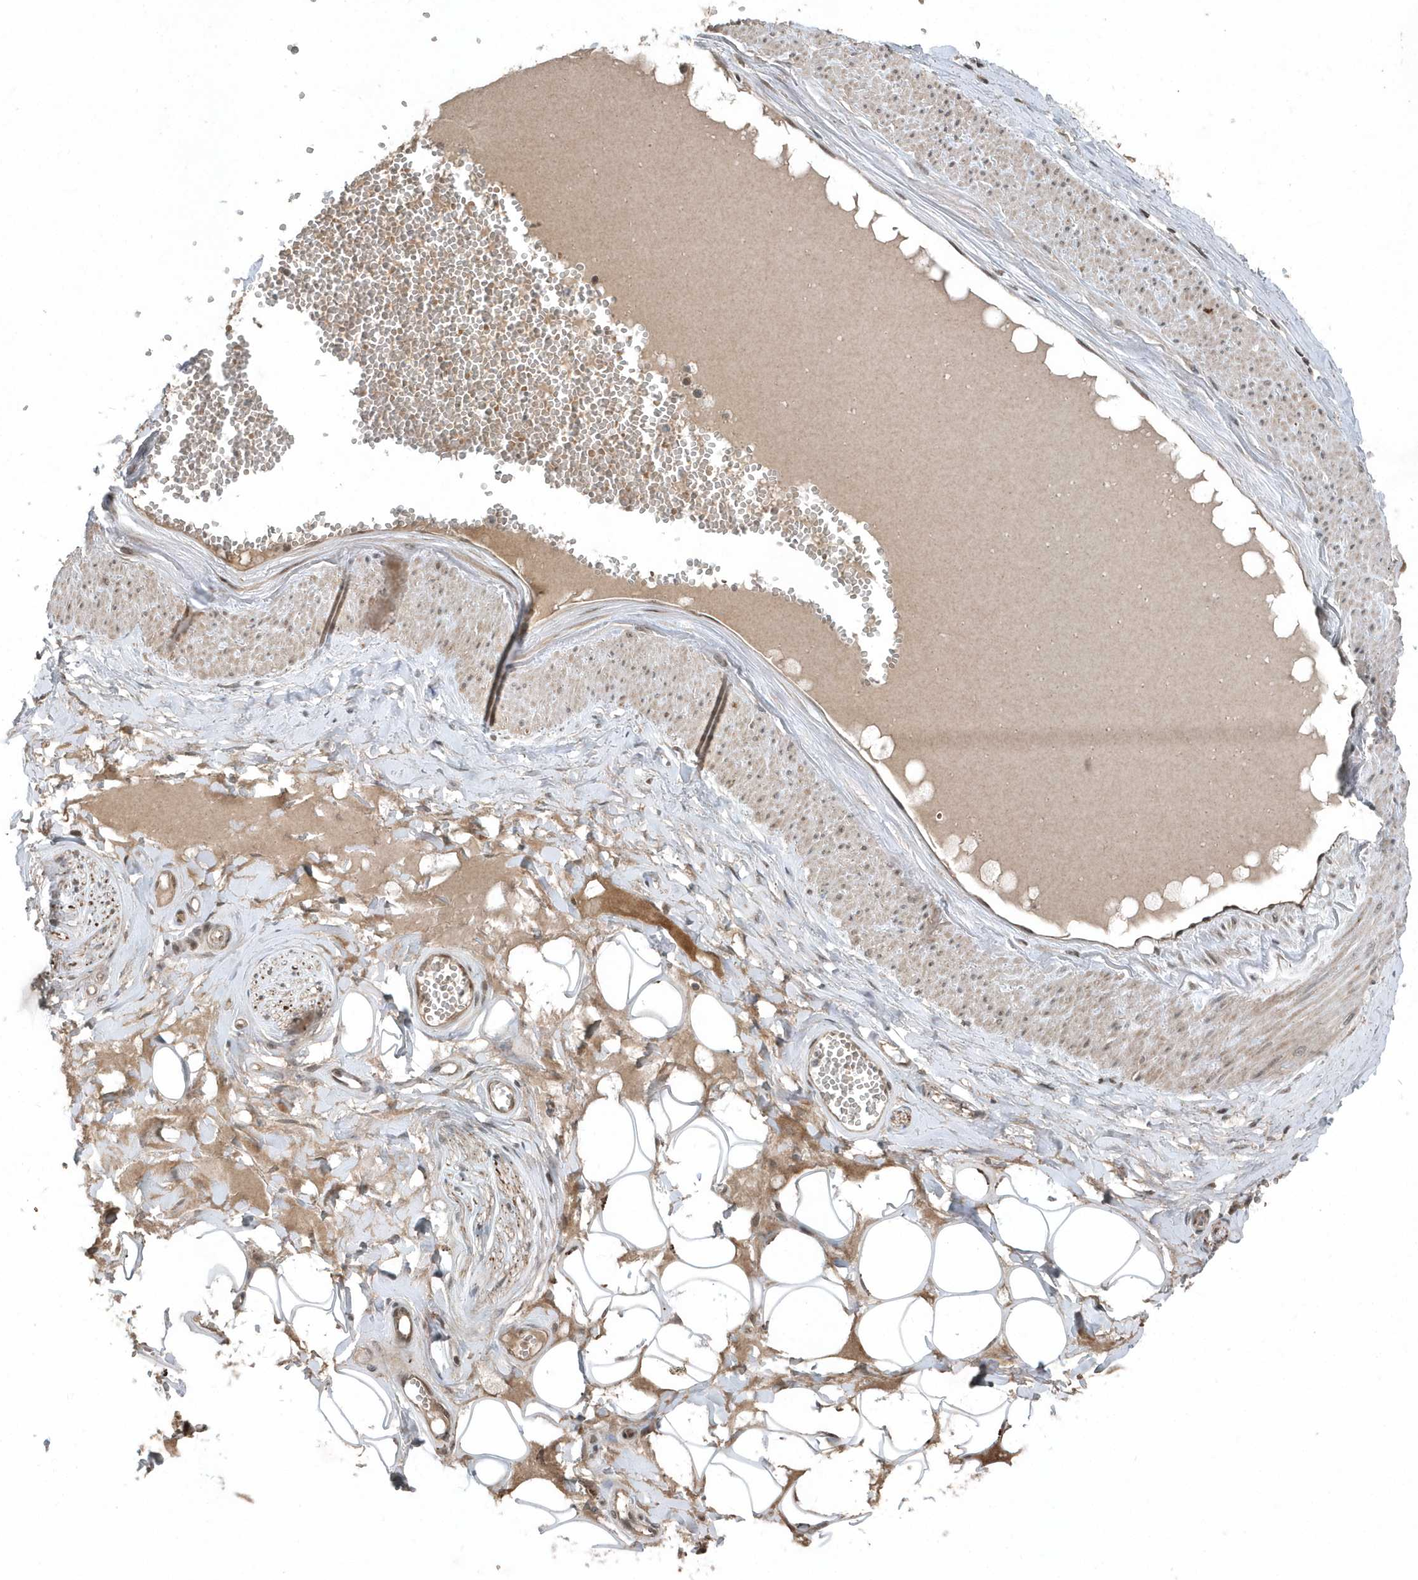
{"staining": {"intensity": "negative", "quantity": "none", "location": "none"}, "tissue": "adipose tissue", "cell_type": "Adipocytes", "image_type": "normal", "snomed": [{"axis": "morphology", "description": "Normal tissue, NOS"}, {"axis": "morphology", "description": "Inflammation, NOS"}, {"axis": "topography", "description": "Salivary gland"}, {"axis": "topography", "description": "Peripheral nerve tissue"}], "caption": "DAB (3,3'-diaminobenzidine) immunohistochemical staining of benign human adipose tissue demonstrates no significant expression in adipocytes.", "gene": "QTRT2", "patient": {"sex": "female", "age": 75}}